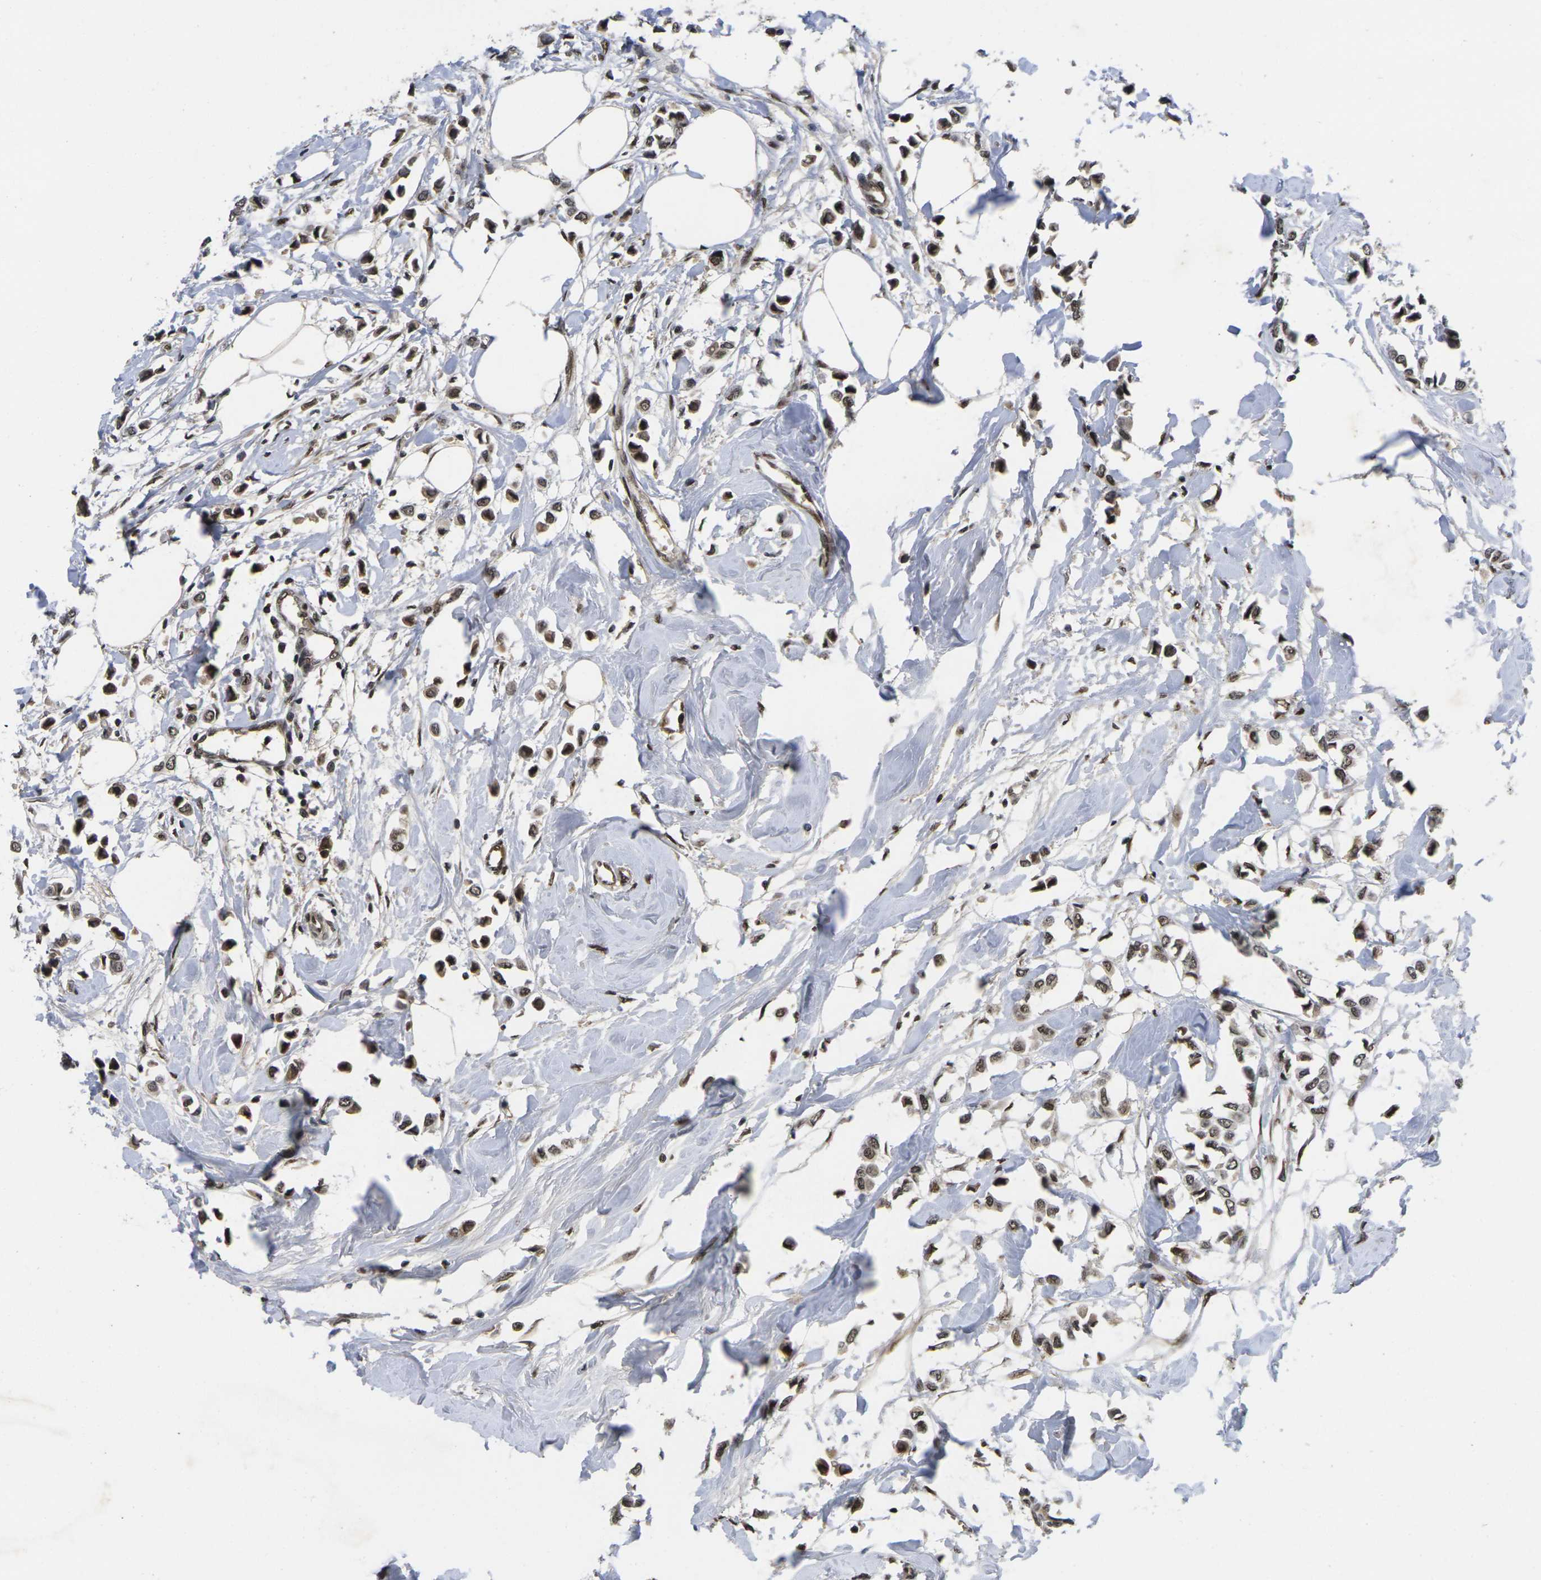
{"staining": {"intensity": "strong", "quantity": ">75%", "location": "nuclear"}, "tissue": "breast cancer", "cell_type": "Tumor cells", "image_type": "cancer", "snomed": [{"axis": "morphology", "description": "Lobular carcinoma"}, {"axis": "topography", "description": "Breast"}], "caption": "Breast cancer stained with a protein marker reveals strong staining in tumor cells.", "gene": "GTF2E1", "patient": {"sex": "female", "age": 51}}